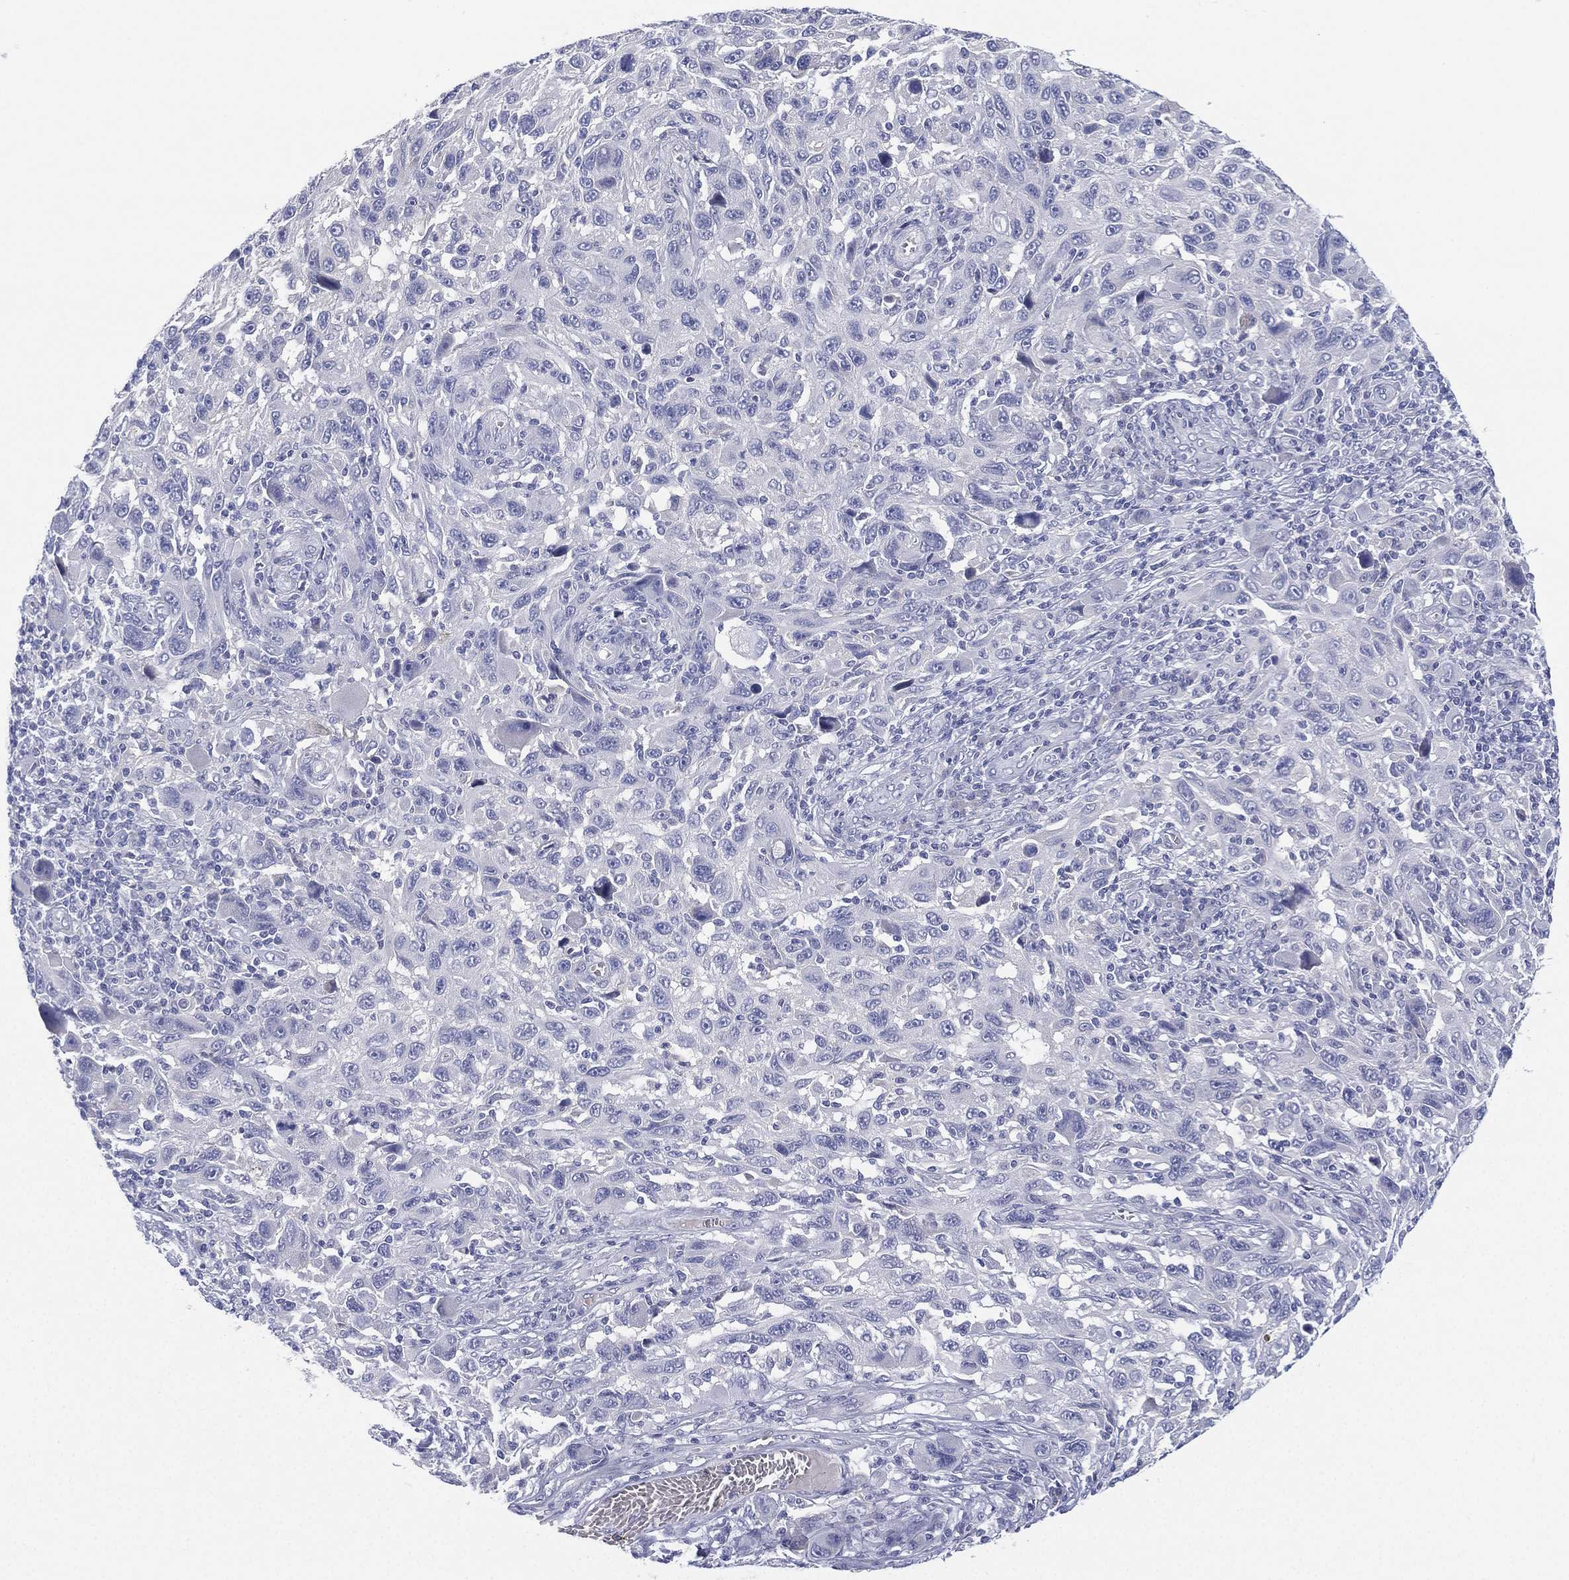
{"staining": {"intensity": "negative", "quantity": "none", "location": "none"}, "tissue": "melanoma", "cell_type": "Tumor cells", "image_type": "cancer", "snomed": [{"axis": "morphology", "description": "Malignant melanoma, NOS"}, {"axis": "topography", "description": "Skin"}], "caption": "High magnification brightfield microscopy of malignant melanoma stained with DAB (brown) and counterstained with hematoxylin (blue): tumor cells show no significant staining. (DAB (3,3'-diaminobenzidine) immunohistochemistry, high magnification).", "gene": "CYP2D6", "patient": {"sex": "male", "age": 53}}